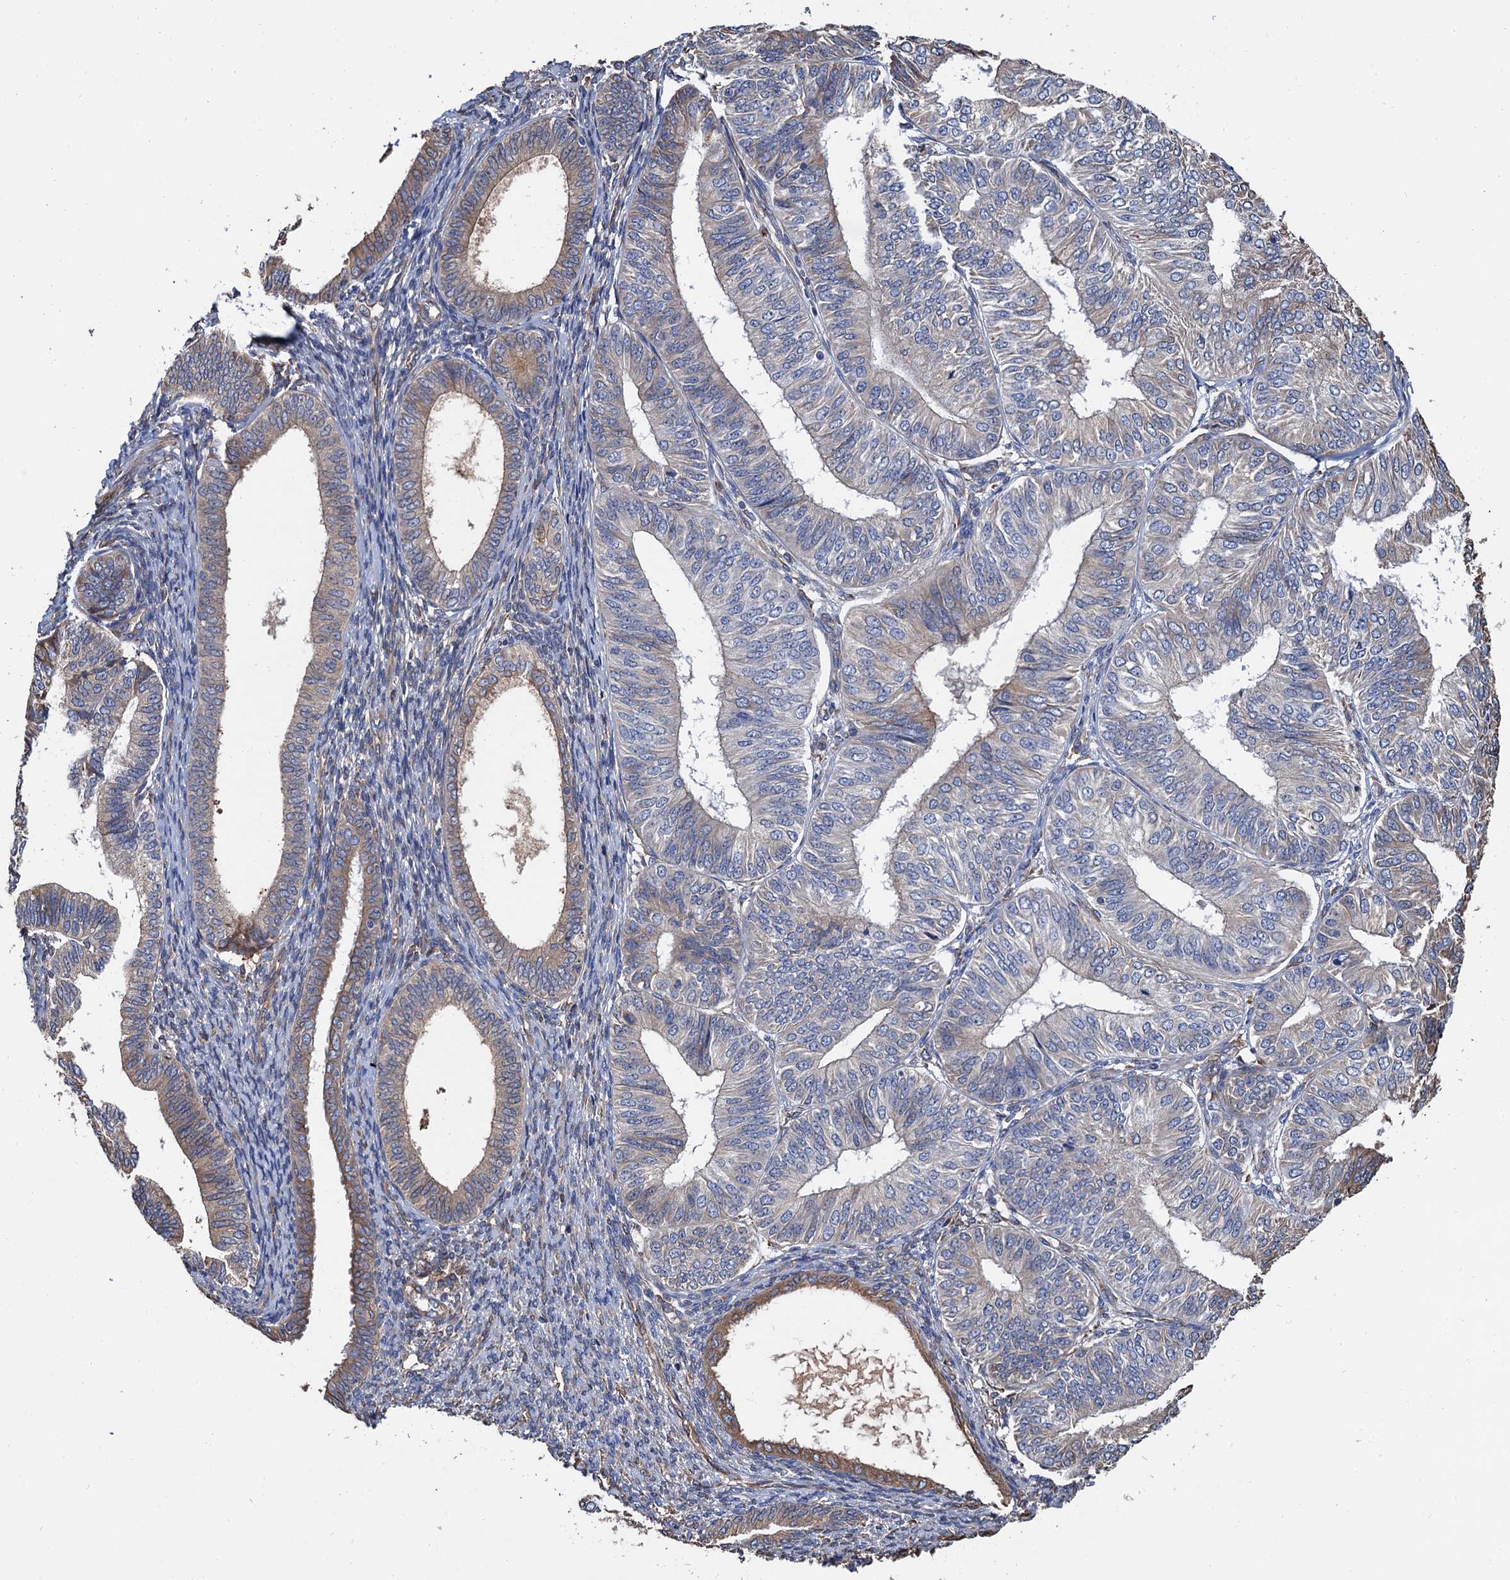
{"staining": {"intensity": "weak", "quantity": "<25%", "location": "cytoplasmic/membranous"}, "tissue": "endometrial cancer", "cell_type": "Tumor cells", "image_type": "cancer", "snomed": [{"axis": "morphology", "description": "Adenocarcinoma, NOS"}, {"axis": "topography", "description": "Endometrium"}], "caption": "High power microscopy image of an IHC histopathology image of endometrial adenocarcinoma, revealing no significant staining in tumor cells. (DAB IHC, high magnification).", "gene": "CNNM1", "patient": {"sex": "female", "age": 58}}